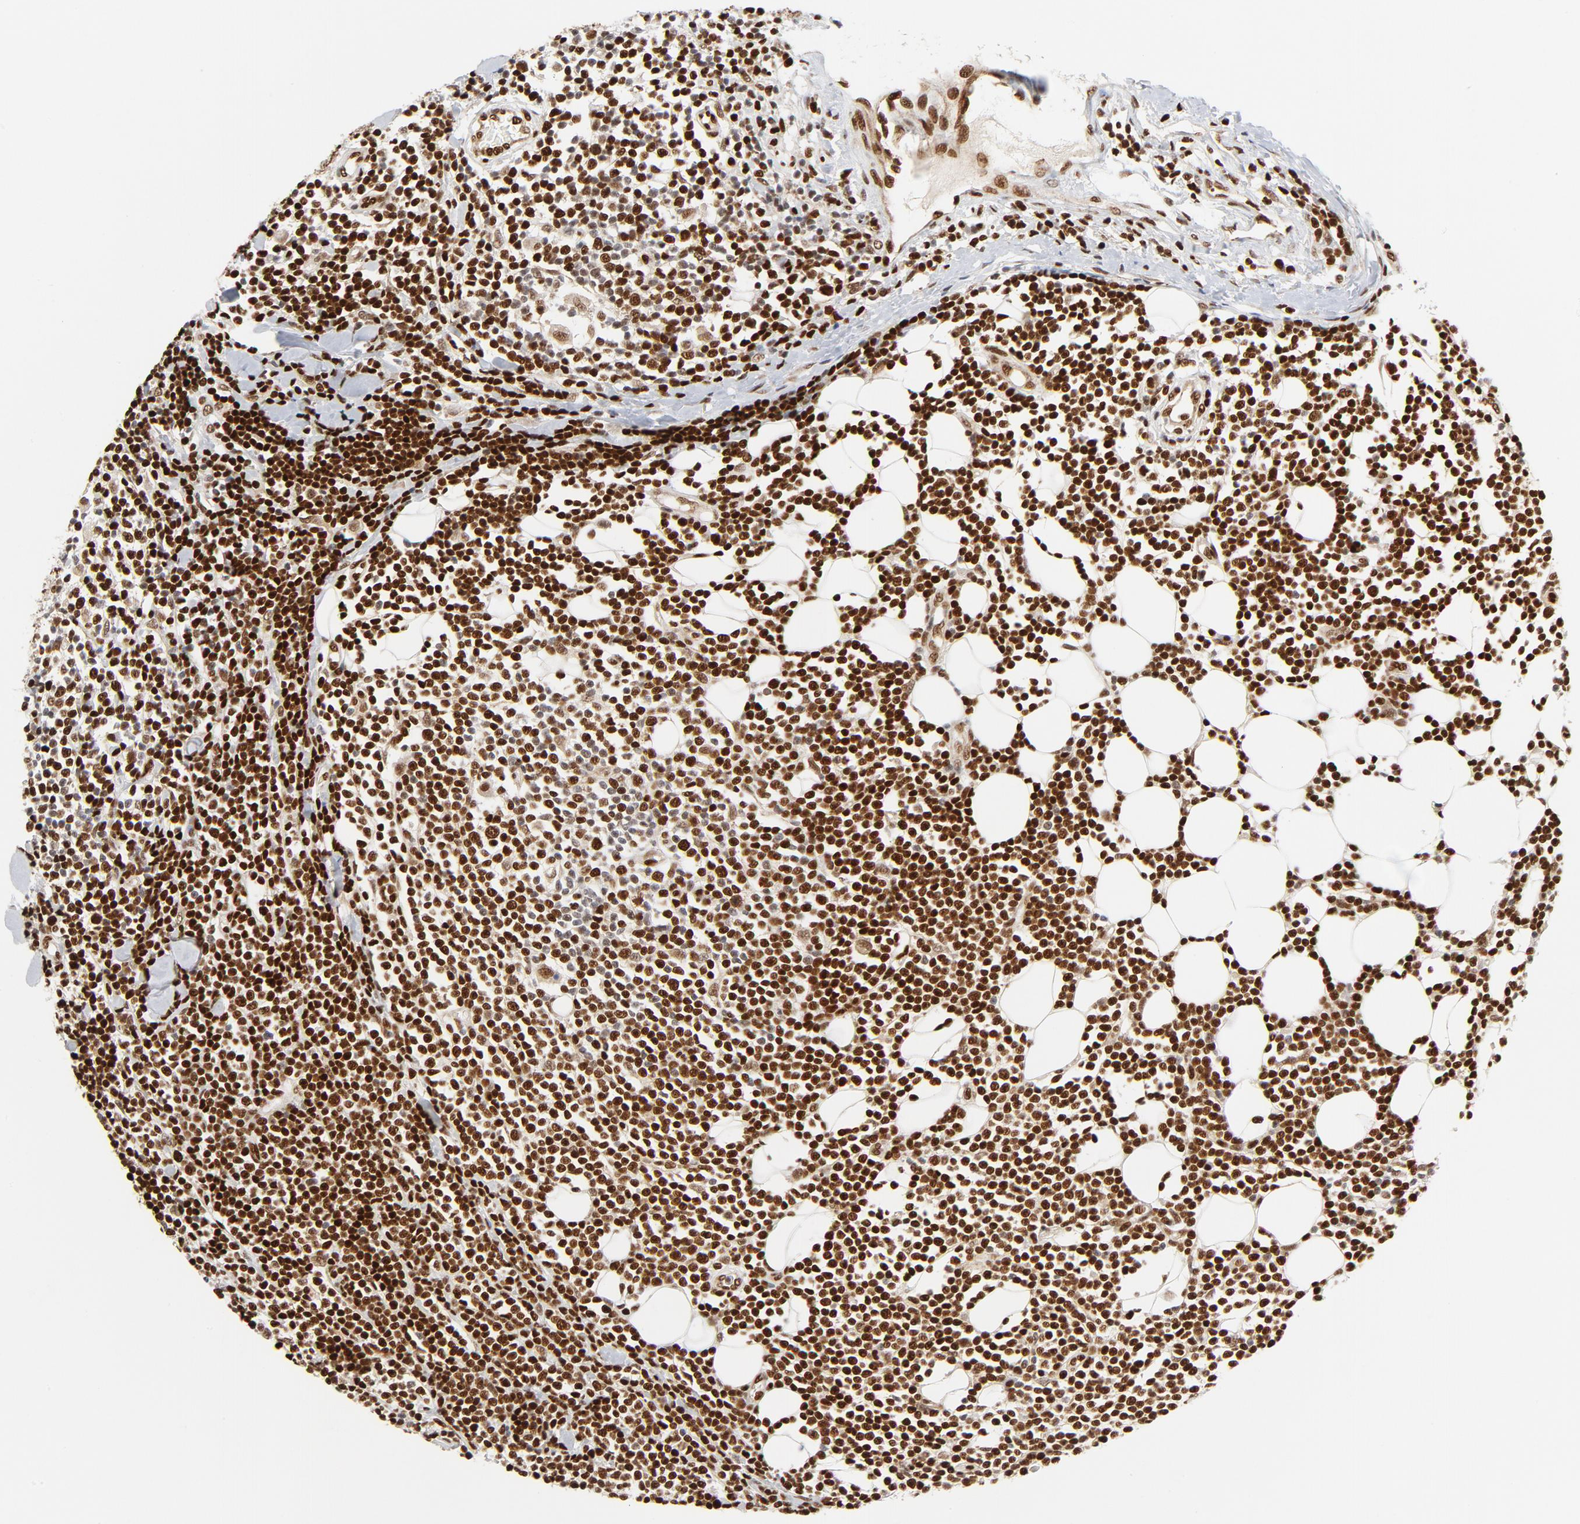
{"staining": {"intensity": "strong", "quantity": ">75%", "location": "nuclear"}, "tissue": "lymphoma", "cell_type": "Tumor cells", "image_type": "cancer", "snomed": [{"axis": "morphology", "description": "Malignant lymphoma, non-Hodgkin's type, Low grade"}, {"axis": "topography", "description": "Soft tissue"}], "caption": "Protein staining exhibits strong nuclear staining in about >75% of tumor cells in lymphoma.", "gene": "MEF2A", "patient": {"sex": "male", "age": 92}}